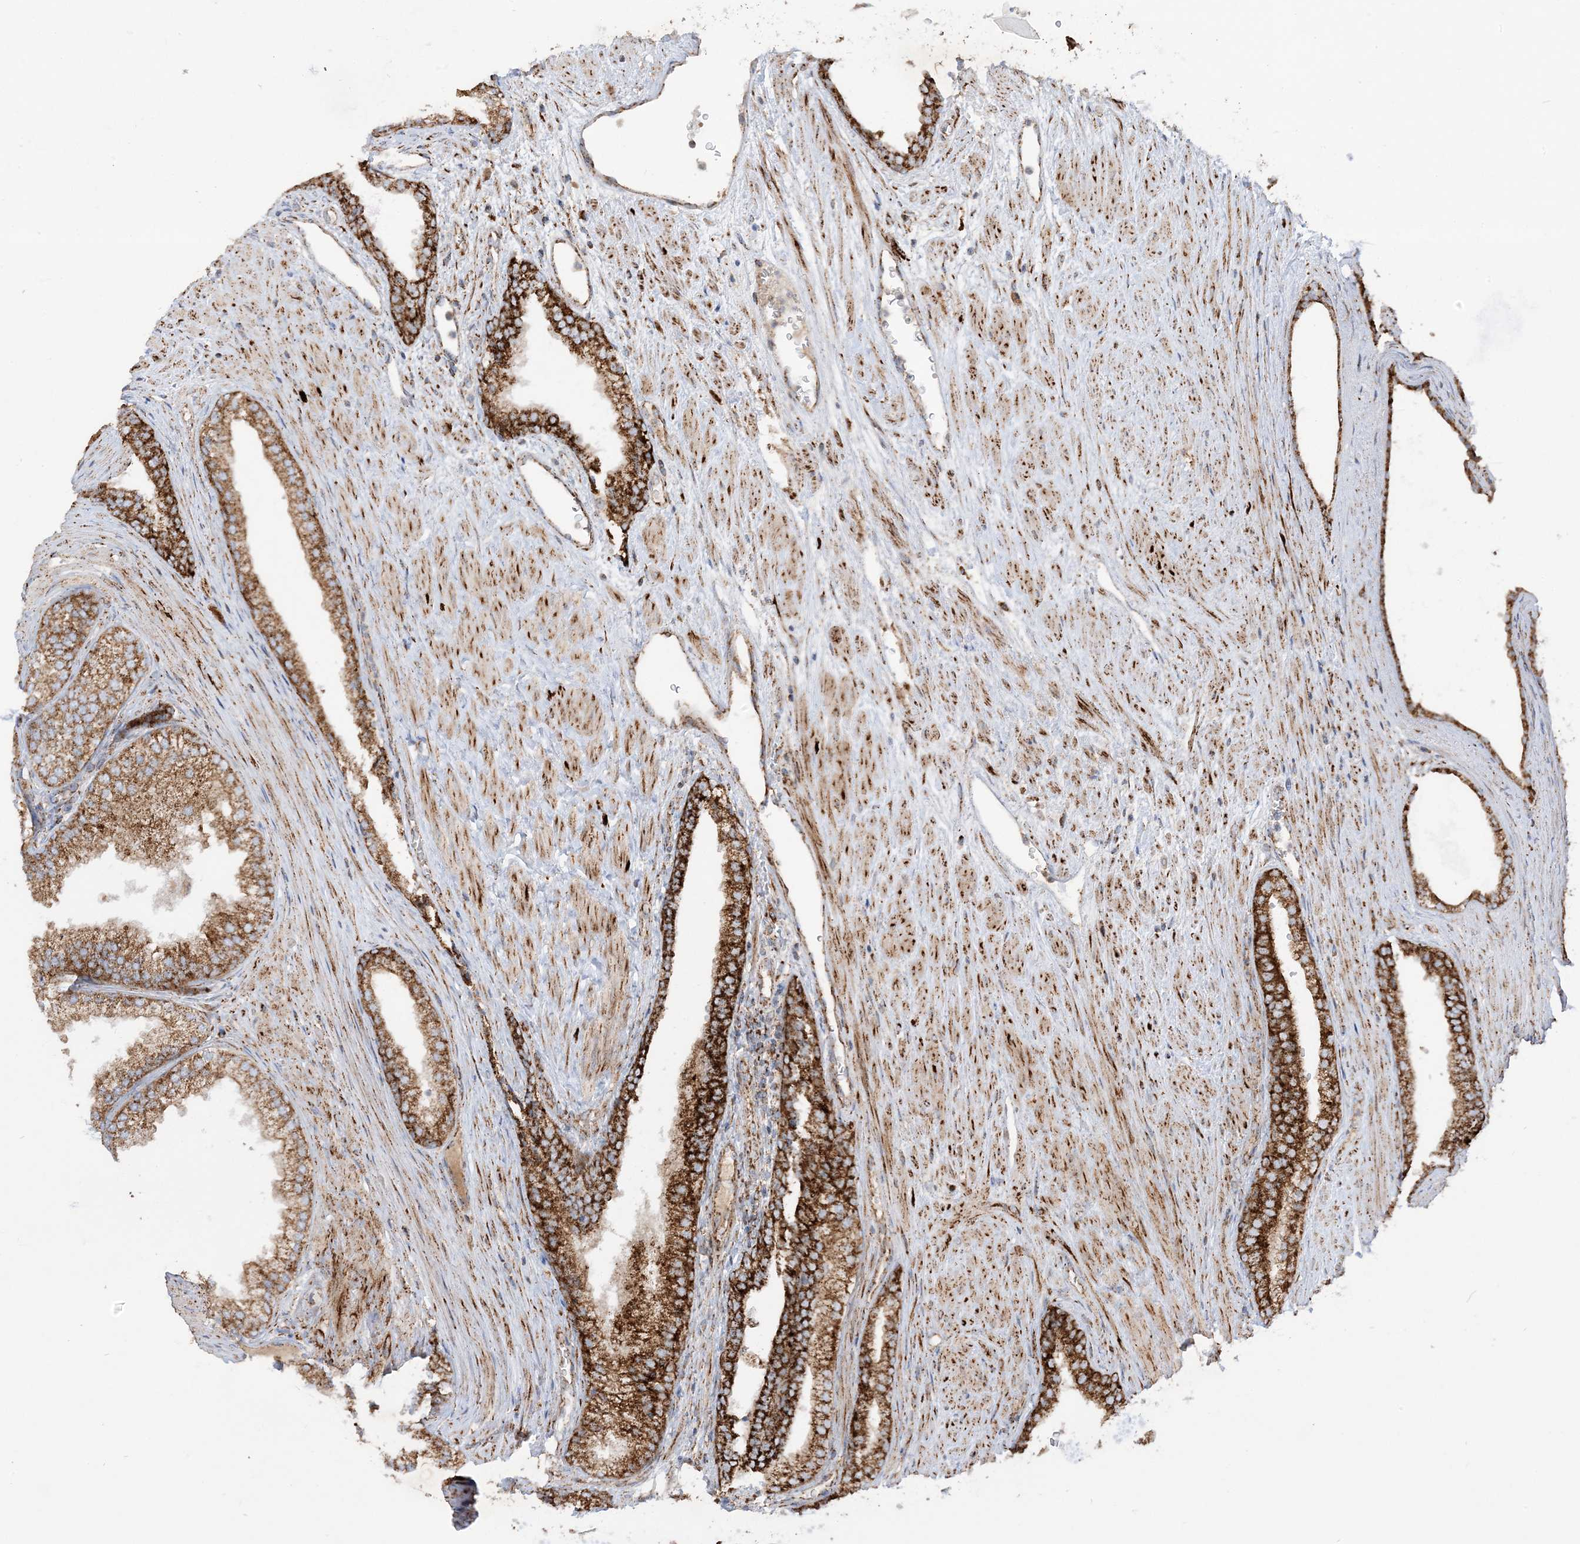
{"staining": {"intensity": "strong", "quantity": ">75%", "location": "cytoplasmic/membranous"}, "tissue": "prostate", "cell_type": "Glandular cells", "image_type": "normal", "snomed": [{"axis": "morphology", "description": "Normal tissue, NOS"}, {"axis": "topography", "description": "Prostate"}], "caption": "Strong cytoplasmic/membranous staining for a protein is seen in about >75% of glandular cells of unremarkable prostate using IHC.", "gene": "NDUFAF3", "patient": {"sex": "male", "age": 76}}